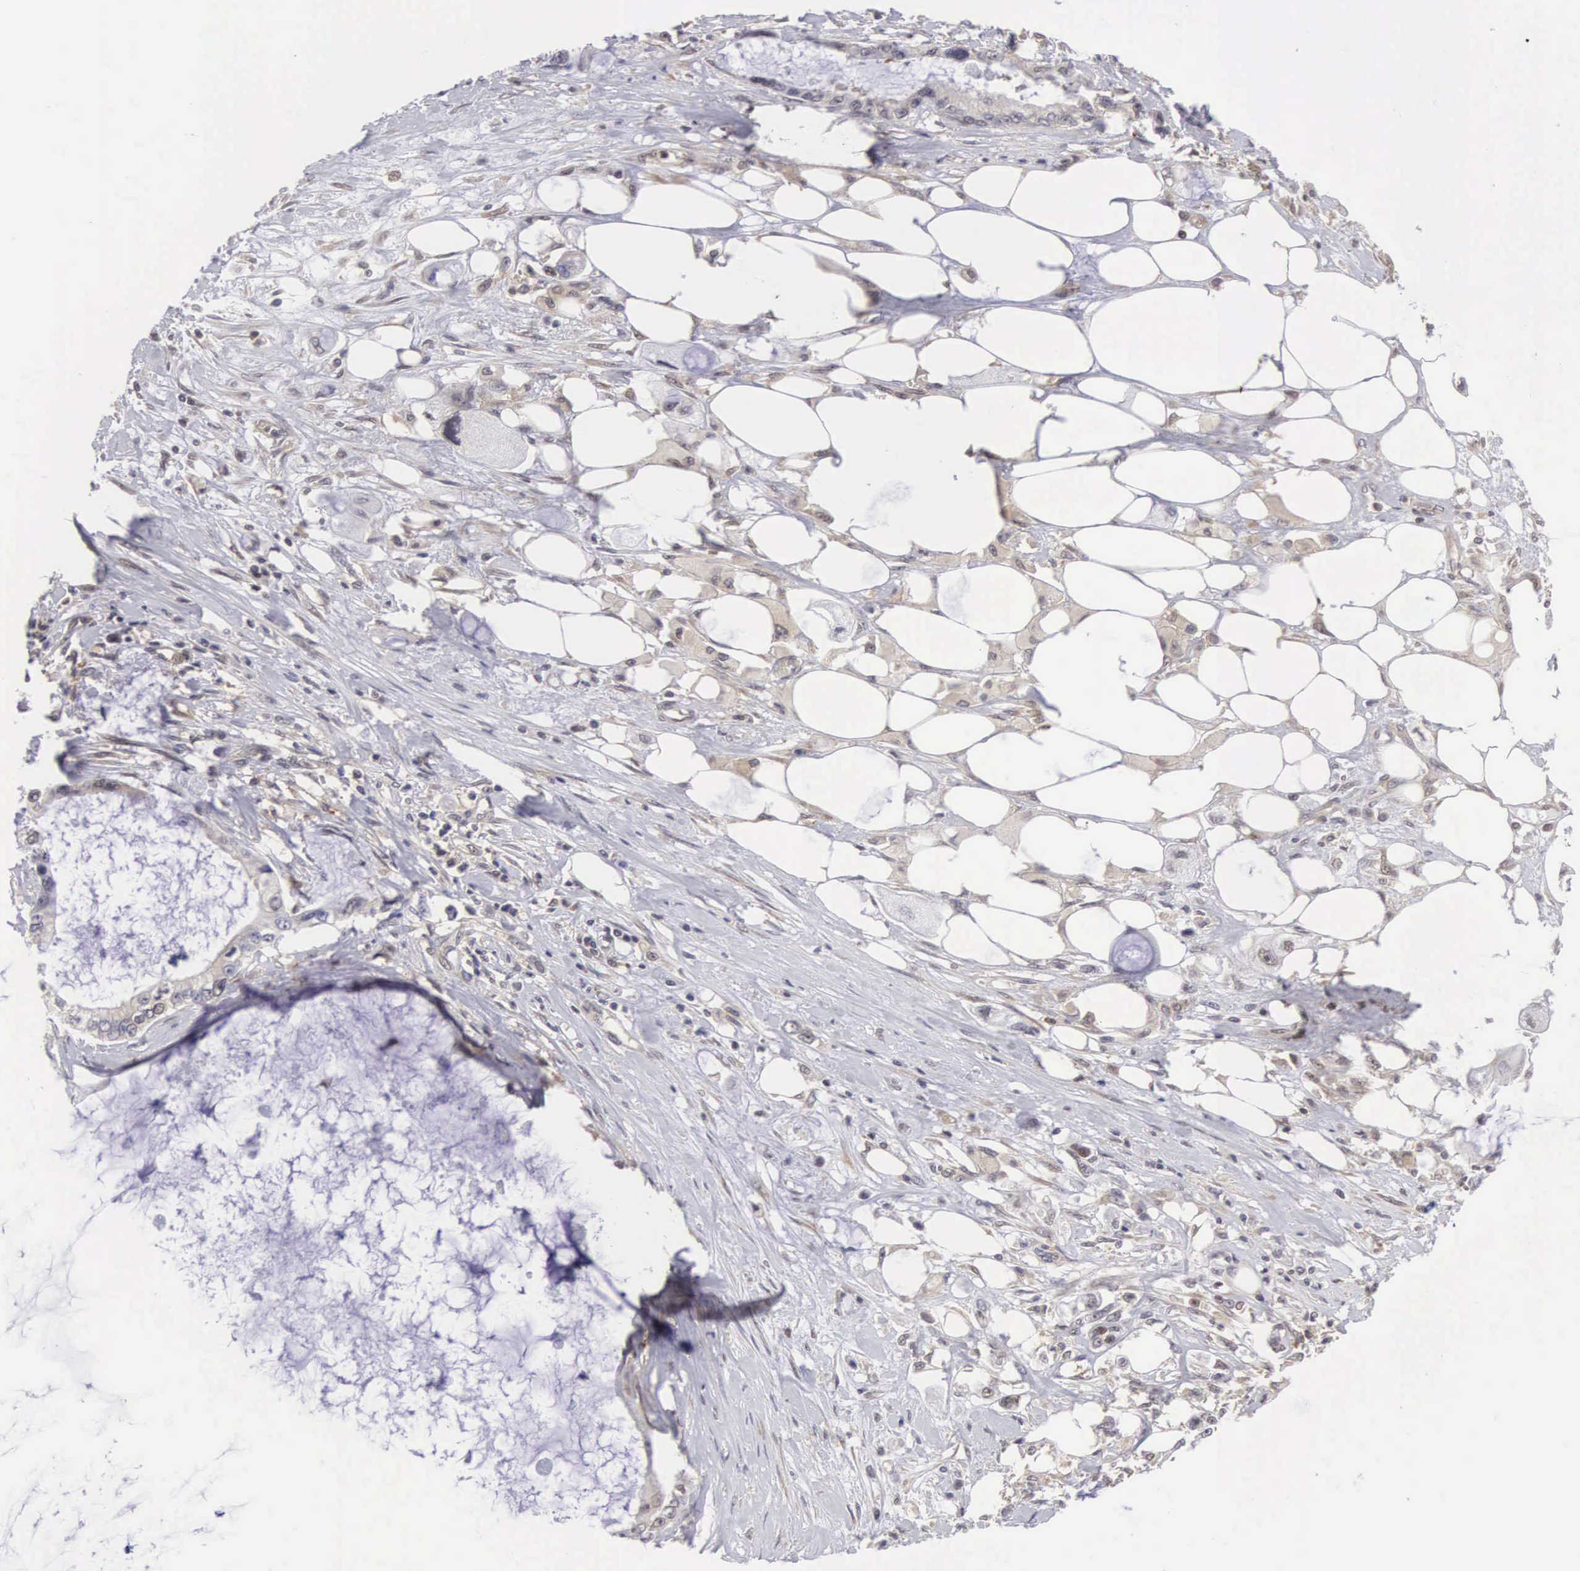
{"staining": {"intensity": "weak", "quantity": "25%-75%", "location": "cytoplasmic/membranous,nuclear"}, "tissue": "pancreatic cancer", "cell_type": "Tumor cells", "image_type": "cancer", "snomed": [{"axis": "morphology", "description": "Adenocarcinoma, NOS"}, {"axis": "topography", "description": "Pancreas"}, {"axis": "topography", "description": "Stomach, upper"}], "caption": "Human adenocarcinoma (pancreatic) stained with a protein marker displays weak staining in tumor cells.", "gene": "ADSL", "patient": {"sex": "male", "age": 77}}